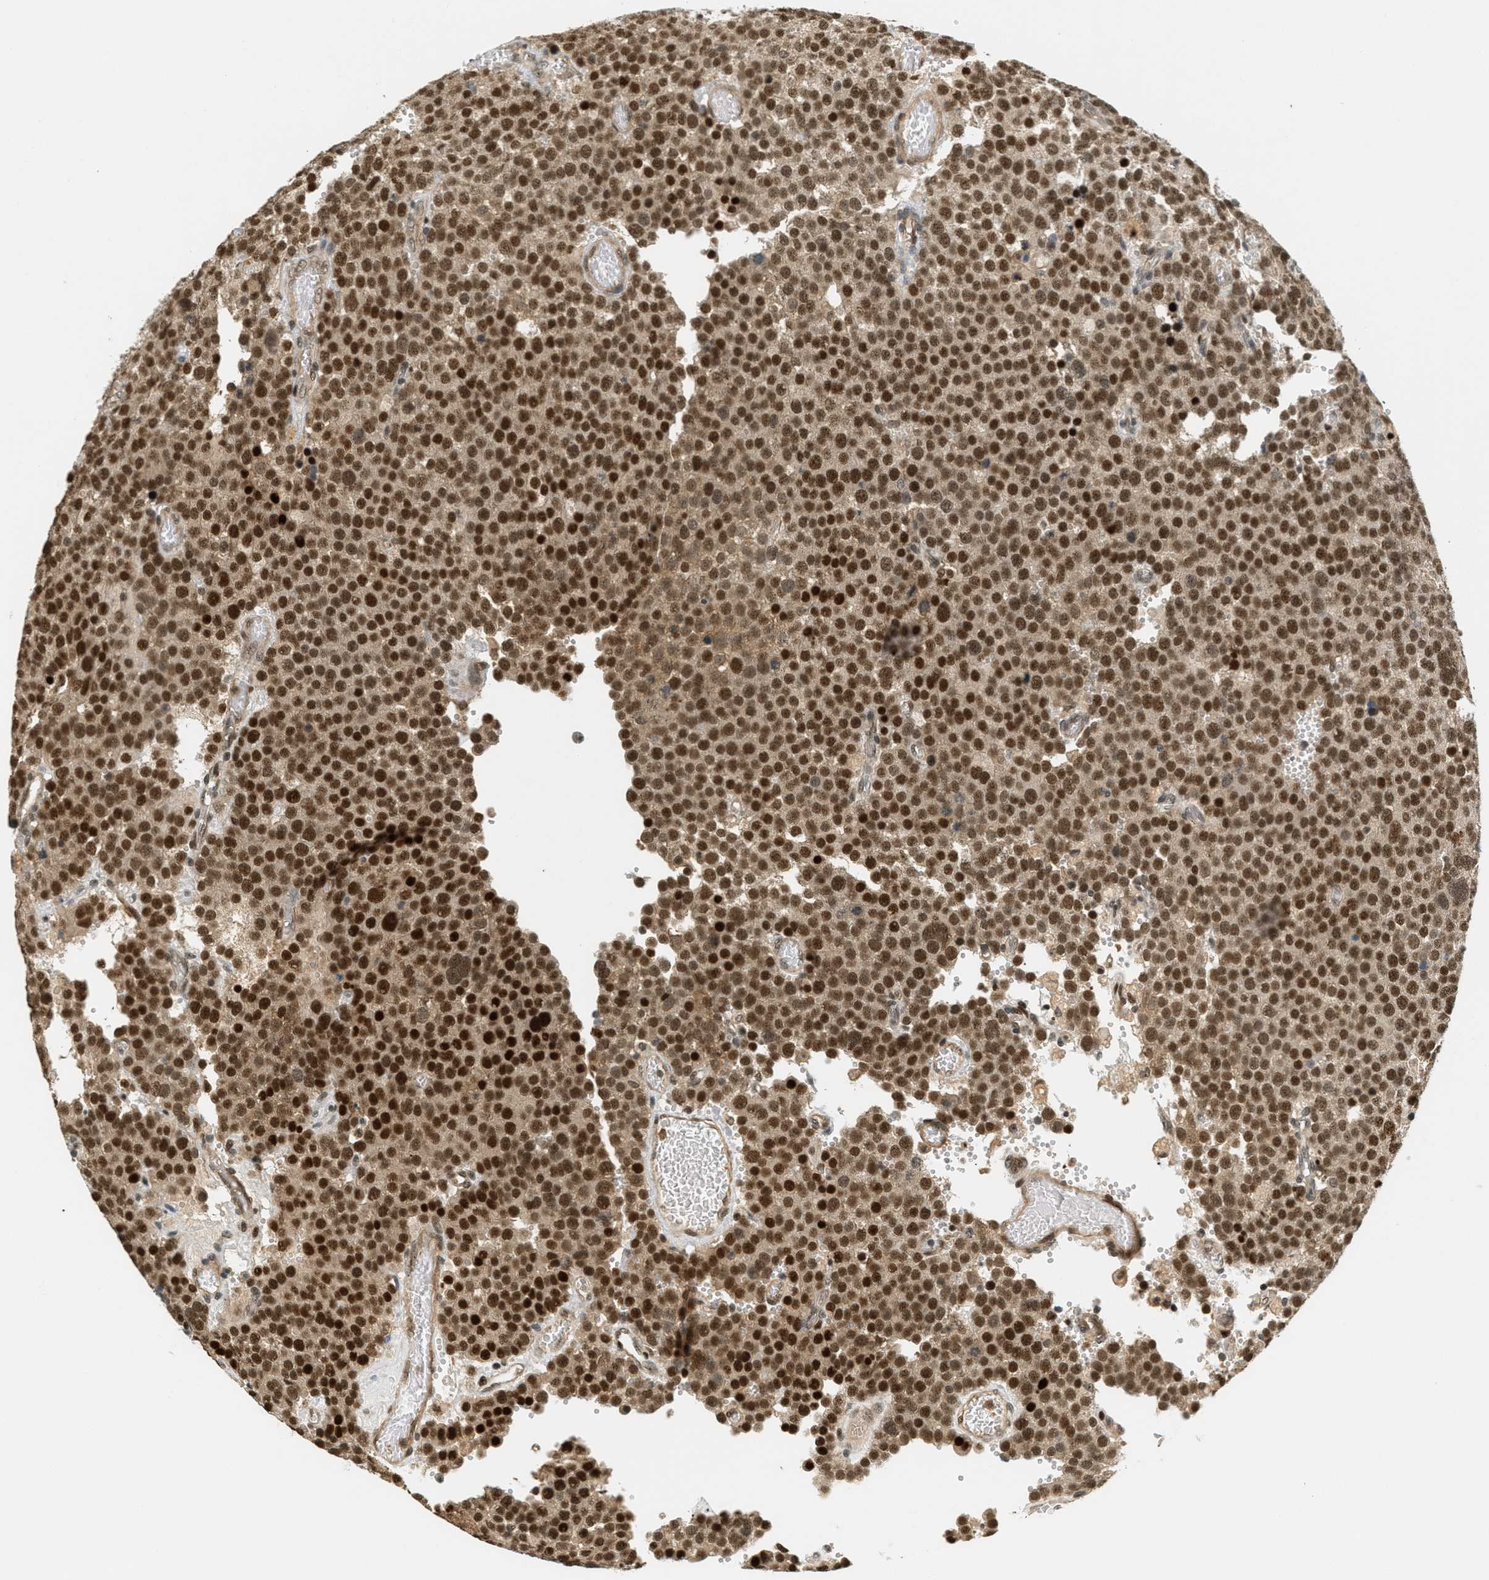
{"staining": {"intensity": "strong", "quantity": ">75%", "location": "cytoplasmic/membranous,nuclear"}, "tissue": "testis cancer", "cell_type": "Tumor cells", "image_type": "cancer", "snomed": [{"axis": "morphology", "description": "Normal tissue, NOS"}, {"axis": "morphology", "description": "Seminoma, NOS"}, {"axis": "topography", "description": "Testis"}], "caption": "Immunohistochemical staining of testis cancer (seminoma) reveals high levels of strong cytoplasmic/membranous and nuclear protein positivity in approximately >75% of tumor cells.", "gene": "FOXM1", "patient": {"sex": "male", "age": 71}}